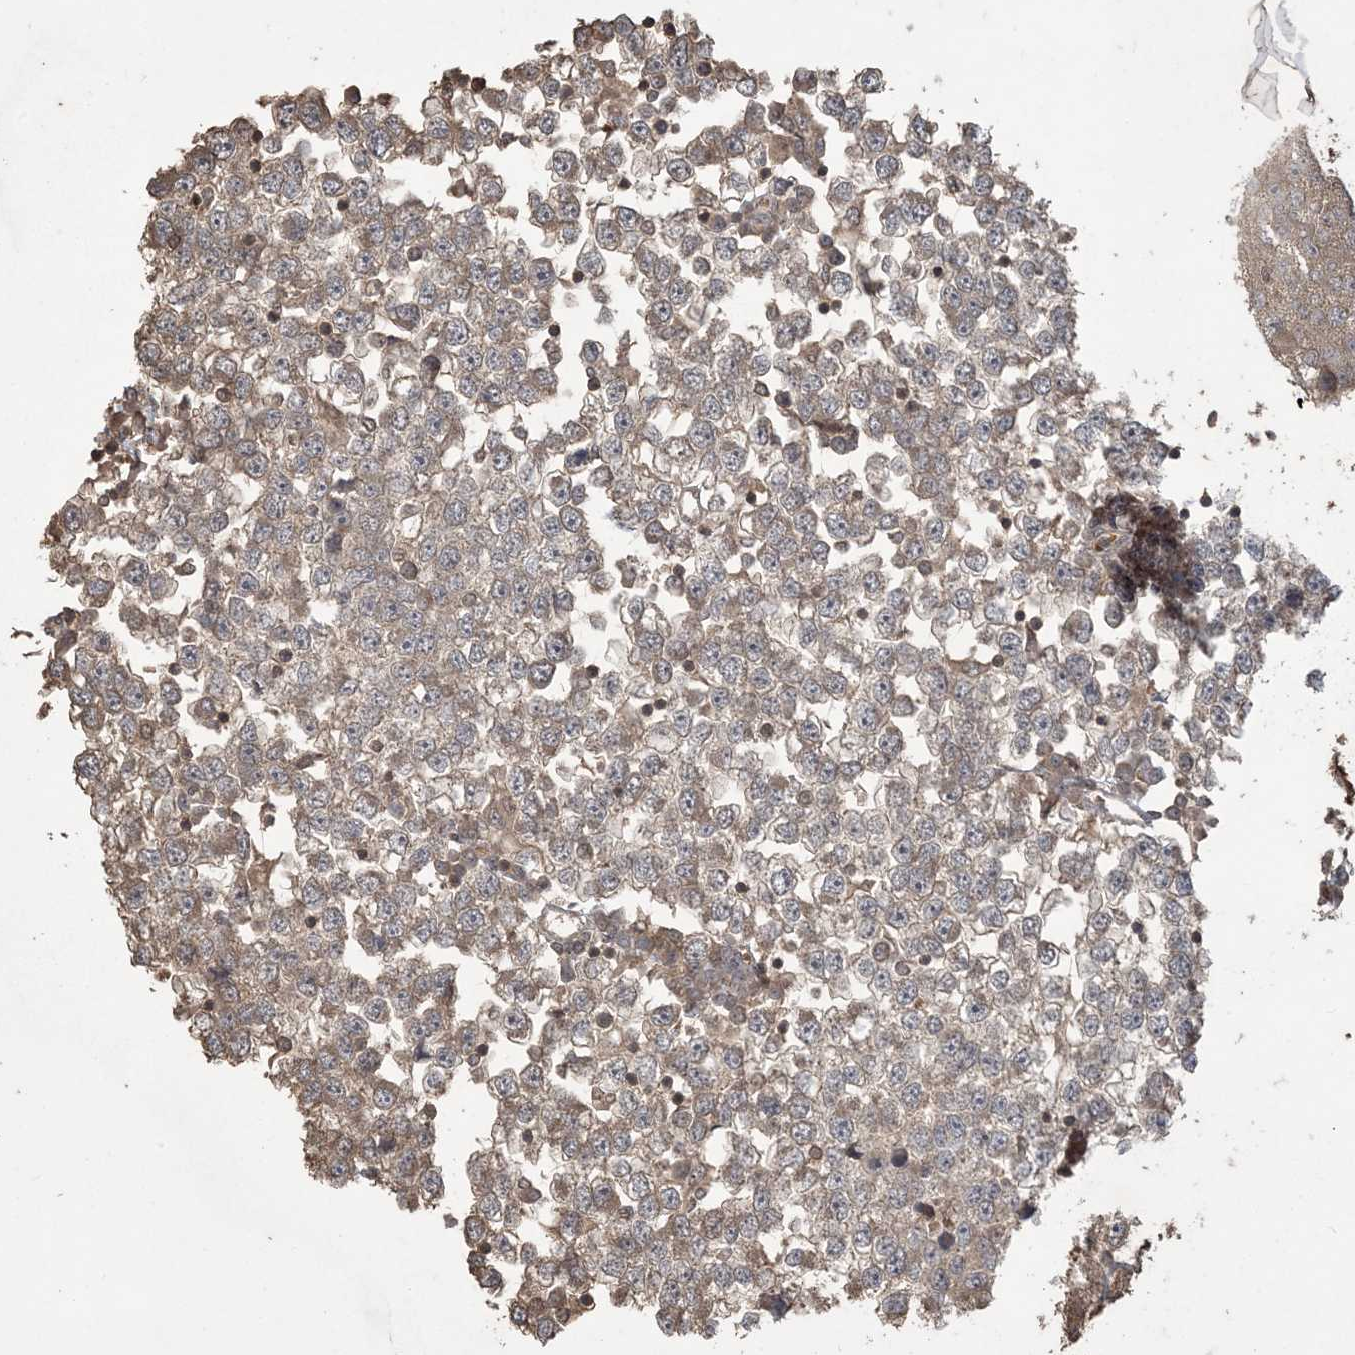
{"staining": {"intensity": "weak", "quantity": ">75%", "location": "cytoplasmic/membranous"}, "tissue": "testis cancer", "cell_type": "Tumor cells", "image_type": "cancer", "snomed": [{"axis": "morphology", "description": "Seminoma, NOS"}, {"axis": "topography", "description": "Testis"}], "caption": "High-power microscopy captured an immunohistochemistry histopathology image of testis cancer, revealing weak cytoplasmic/membranous expression in about >75% of tumor cells.", "gene": "EFCAB8", "patient": {"sex": "male", "age": 65}}